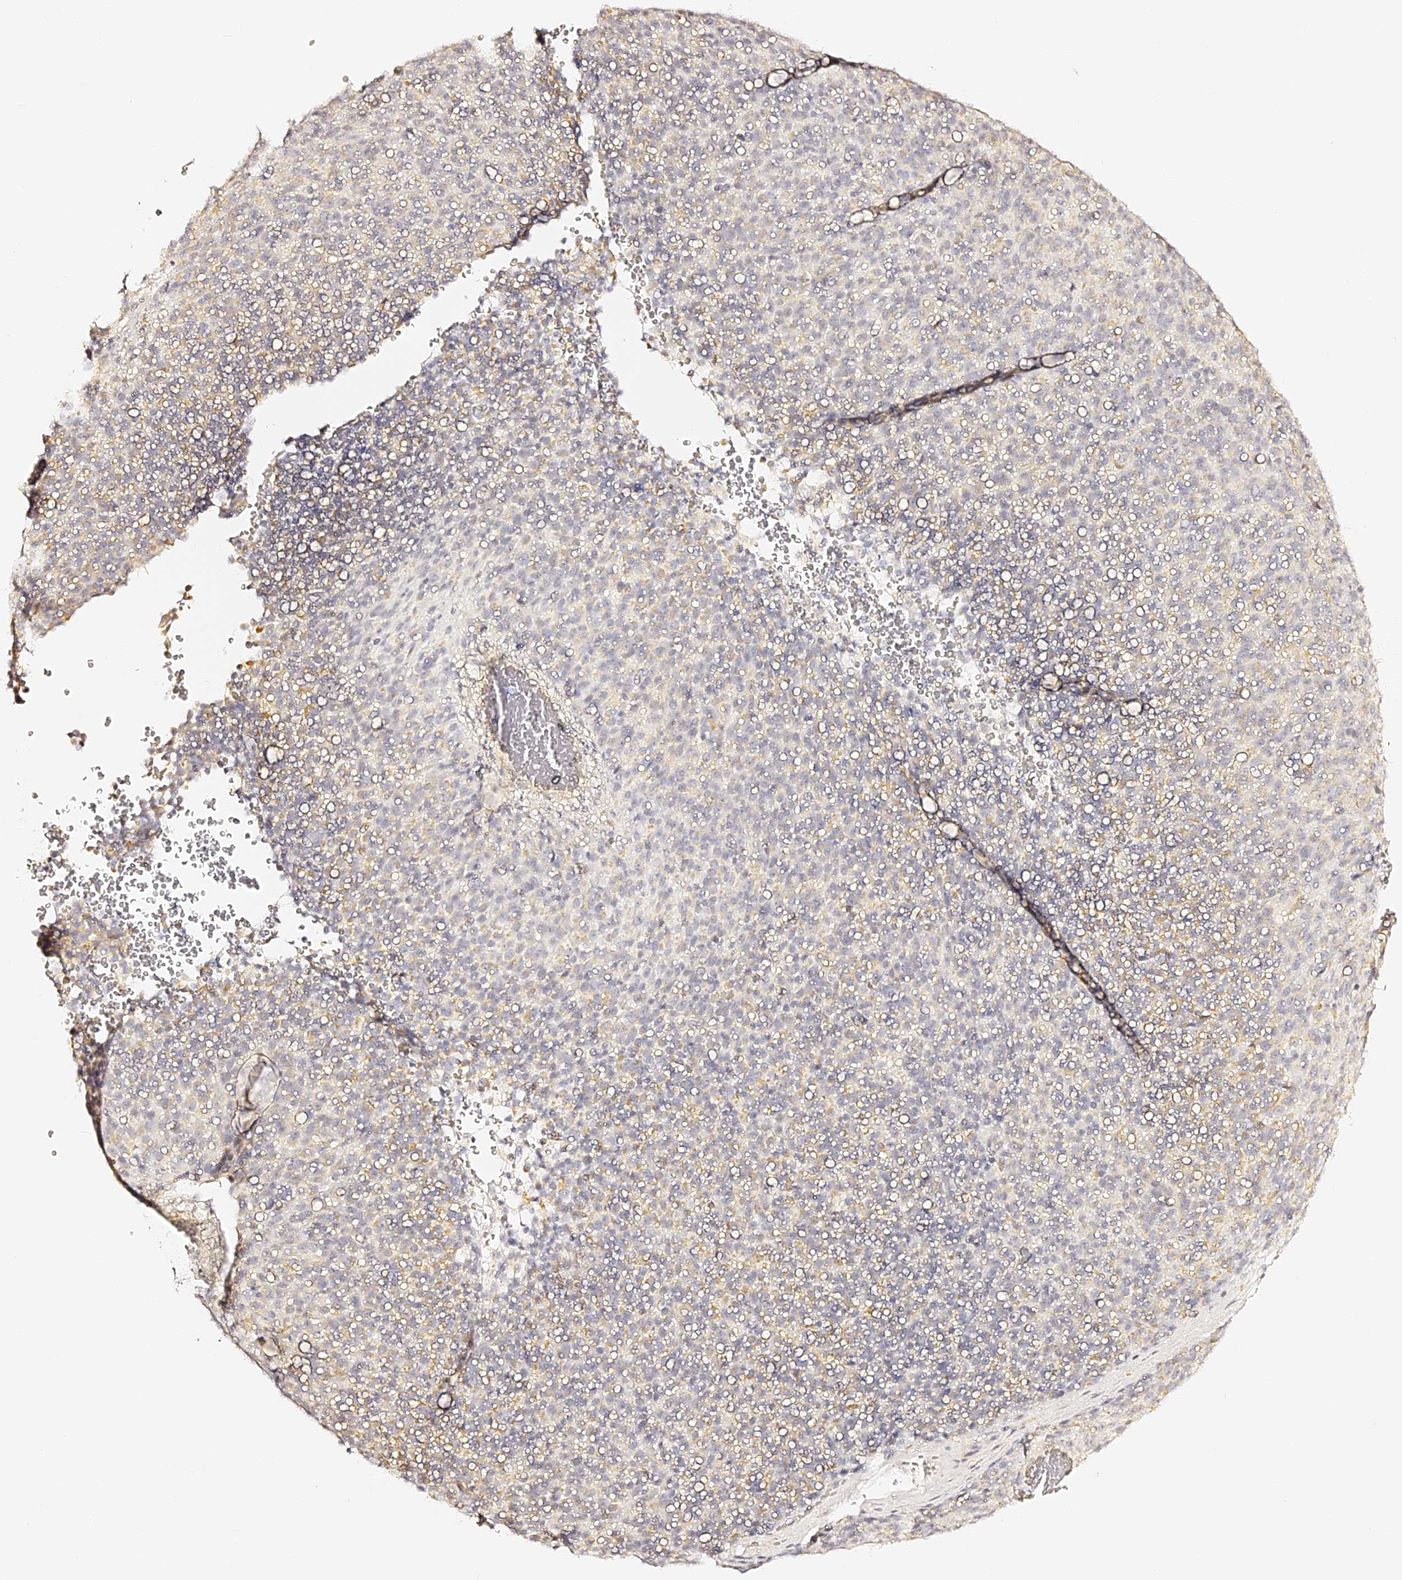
{"staining": {"intensity": "negative", "quantity": "none", "location": "none"}, "tissue": "melanoma", "cell_type": "Tumor cells", "image_type": "cancer", "snomed": [{"axis": "morphology", "description": "Malignant melanoma, Metastatic site"}, {"axis": "topography", "description": "Brain"}], "caption": "There is no significant staining in tumor cells of melanoma. Nuclei are stained in blue.", "gene": "SLC1A3", "patient": {"sex": "female", "age": 56}}